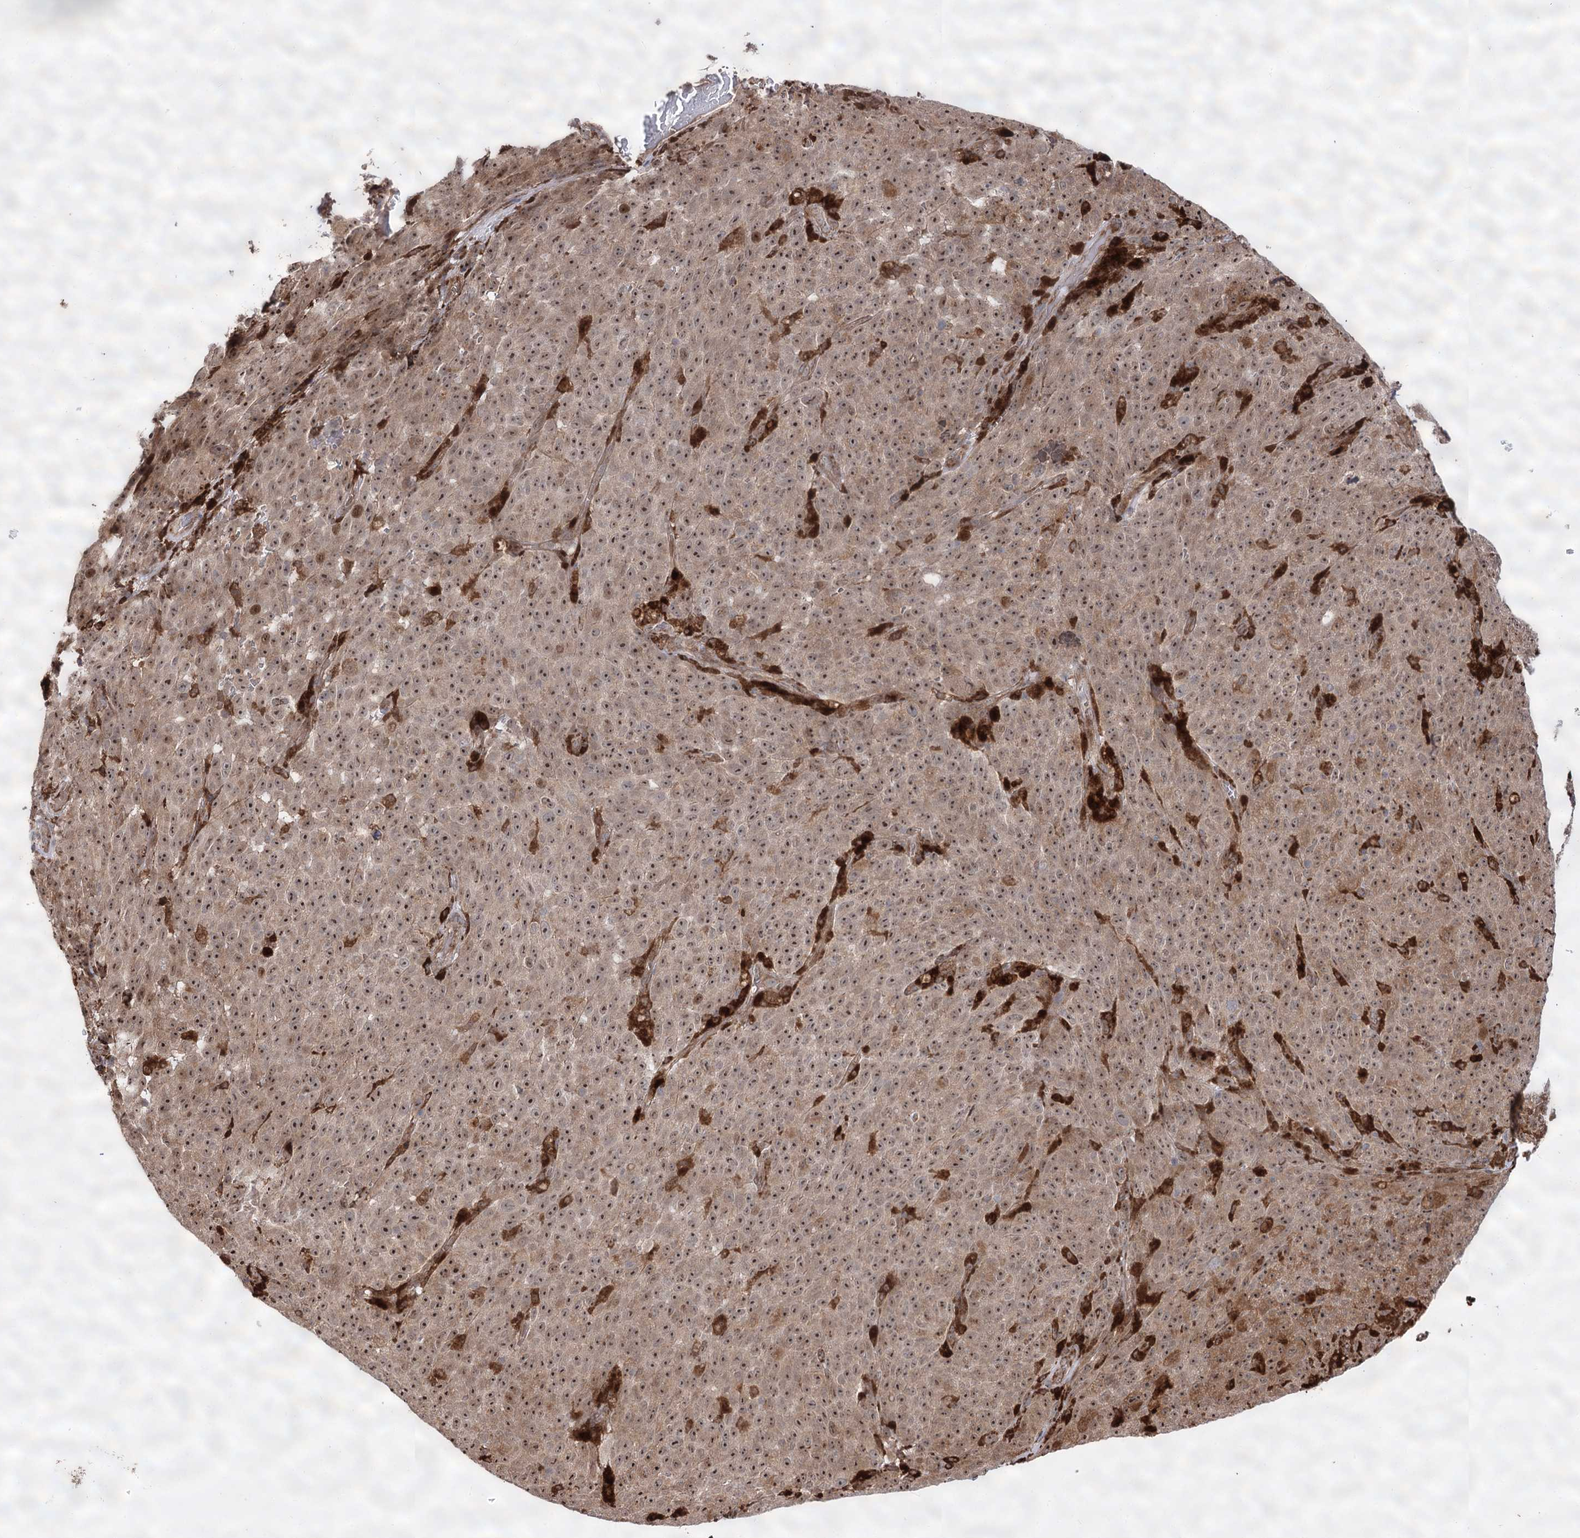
{"staining": {"intensity": "weak", "quantity": ">75%", "location": "cytoplasmic/membranous,nuclear"}, "tissue": "melanoma", "cell_type": "Tumor cells", "image_type": "cancer", "snomed": [{"axis": "morphology", "description": "Malignant melanoma, NOS"}, {"axis": "topography", "description": "Skin"}], "caption": "Melanoma stained with a brown dye displays weak cytoplasmic/membranous and nuclear positive positivity in about >75% of tumor cells.", "gene": "FANCL", "patient": {"sex": "female", "age": 82}}